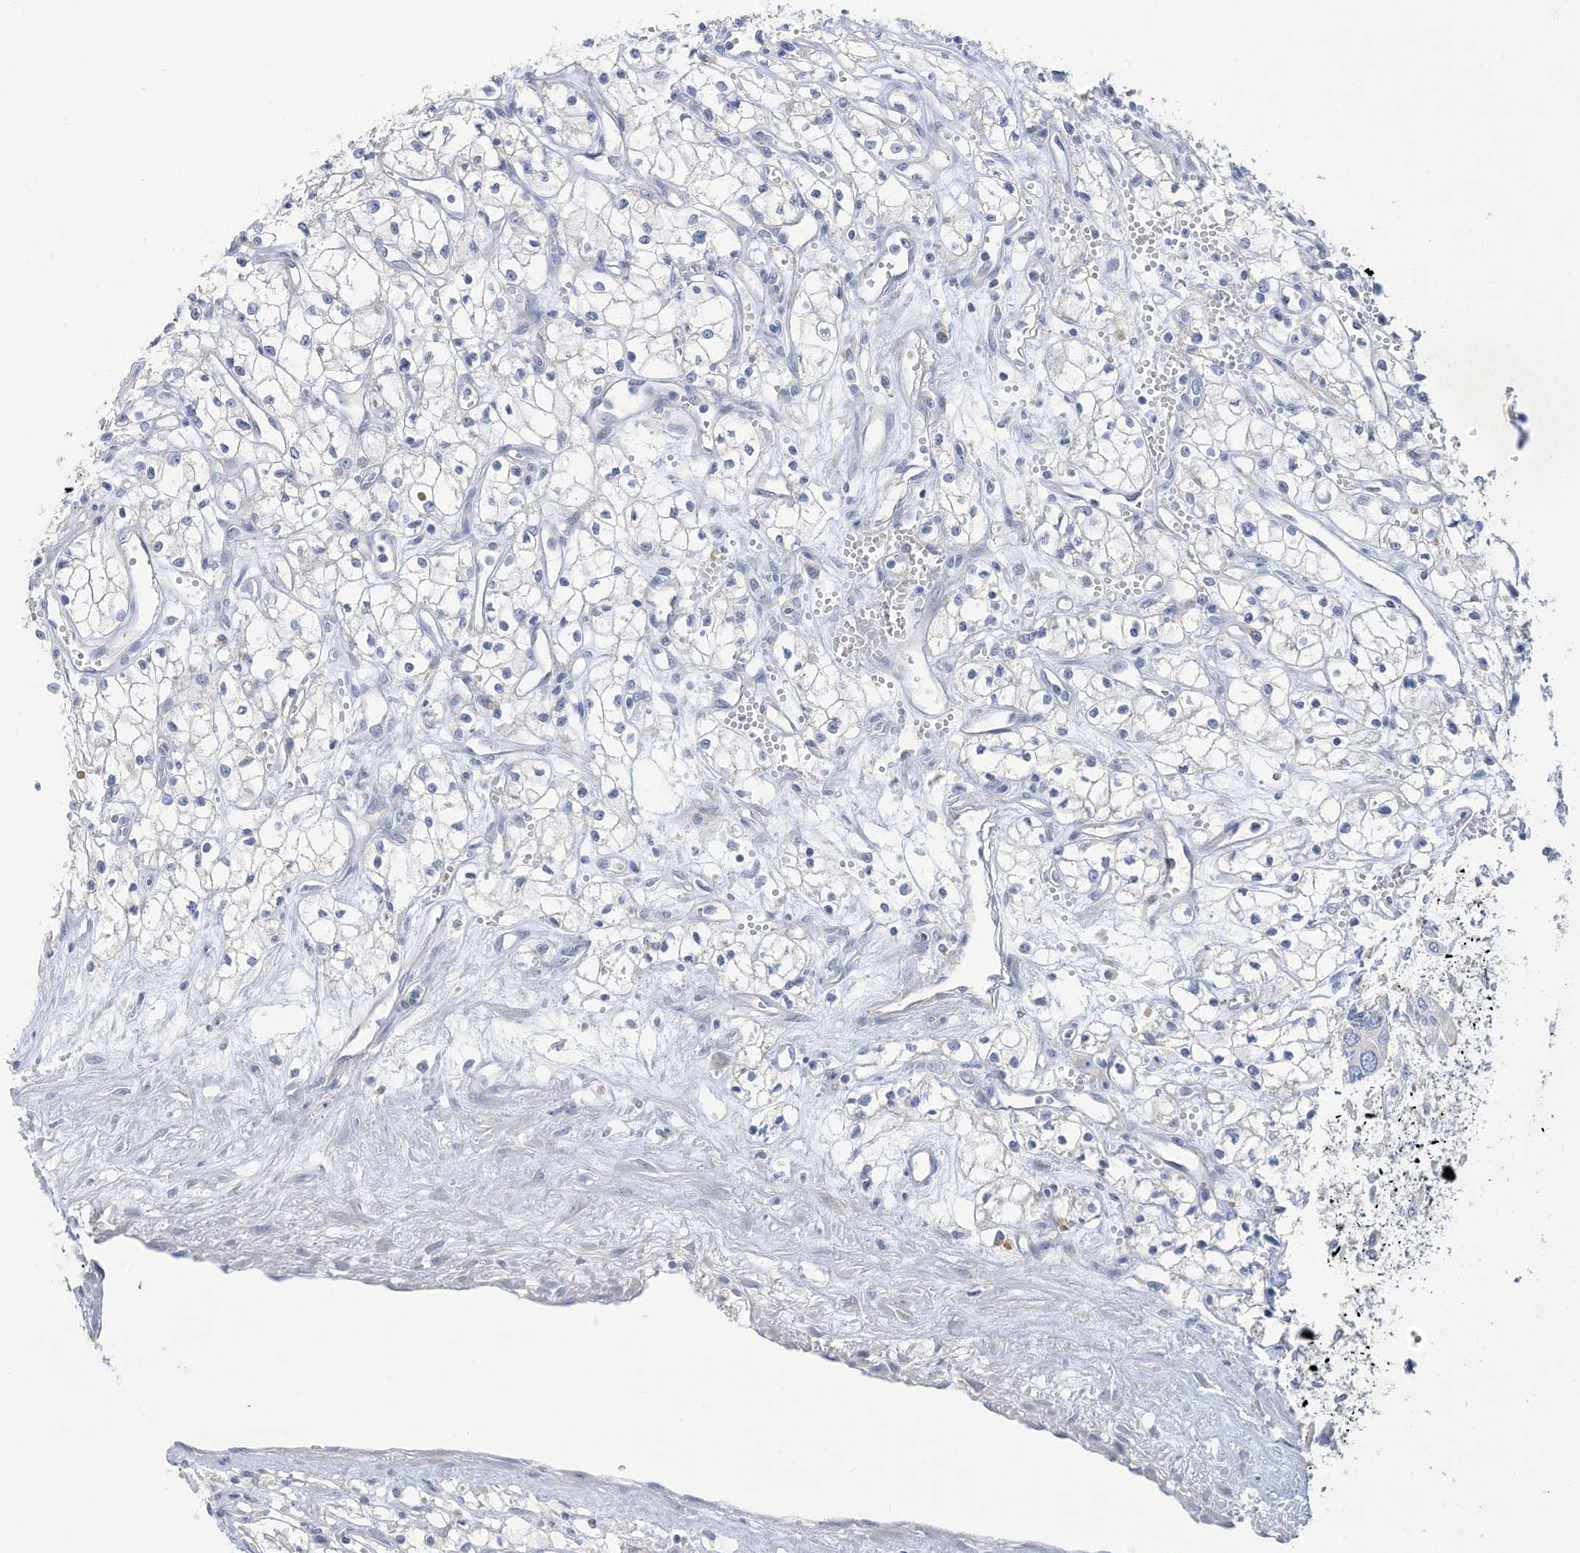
{"staining": {"intensity": "negative", "quantity": "none", "location": "none"}, "tissue": "renal cancer", "cell_type": "Tumor cells", "image_type": "cancer", "snomed": [{"axis": "morphology", "description": "Adenocarcinoma, NOS"}, {"axis": "topography", "description": "Kidney"}], "caption": "Tumor cells show no significant protein positivity in renal adenocarcinoma.", "gene": "ZCCHC18", "patient": {"sex": "male", "age": 59}}